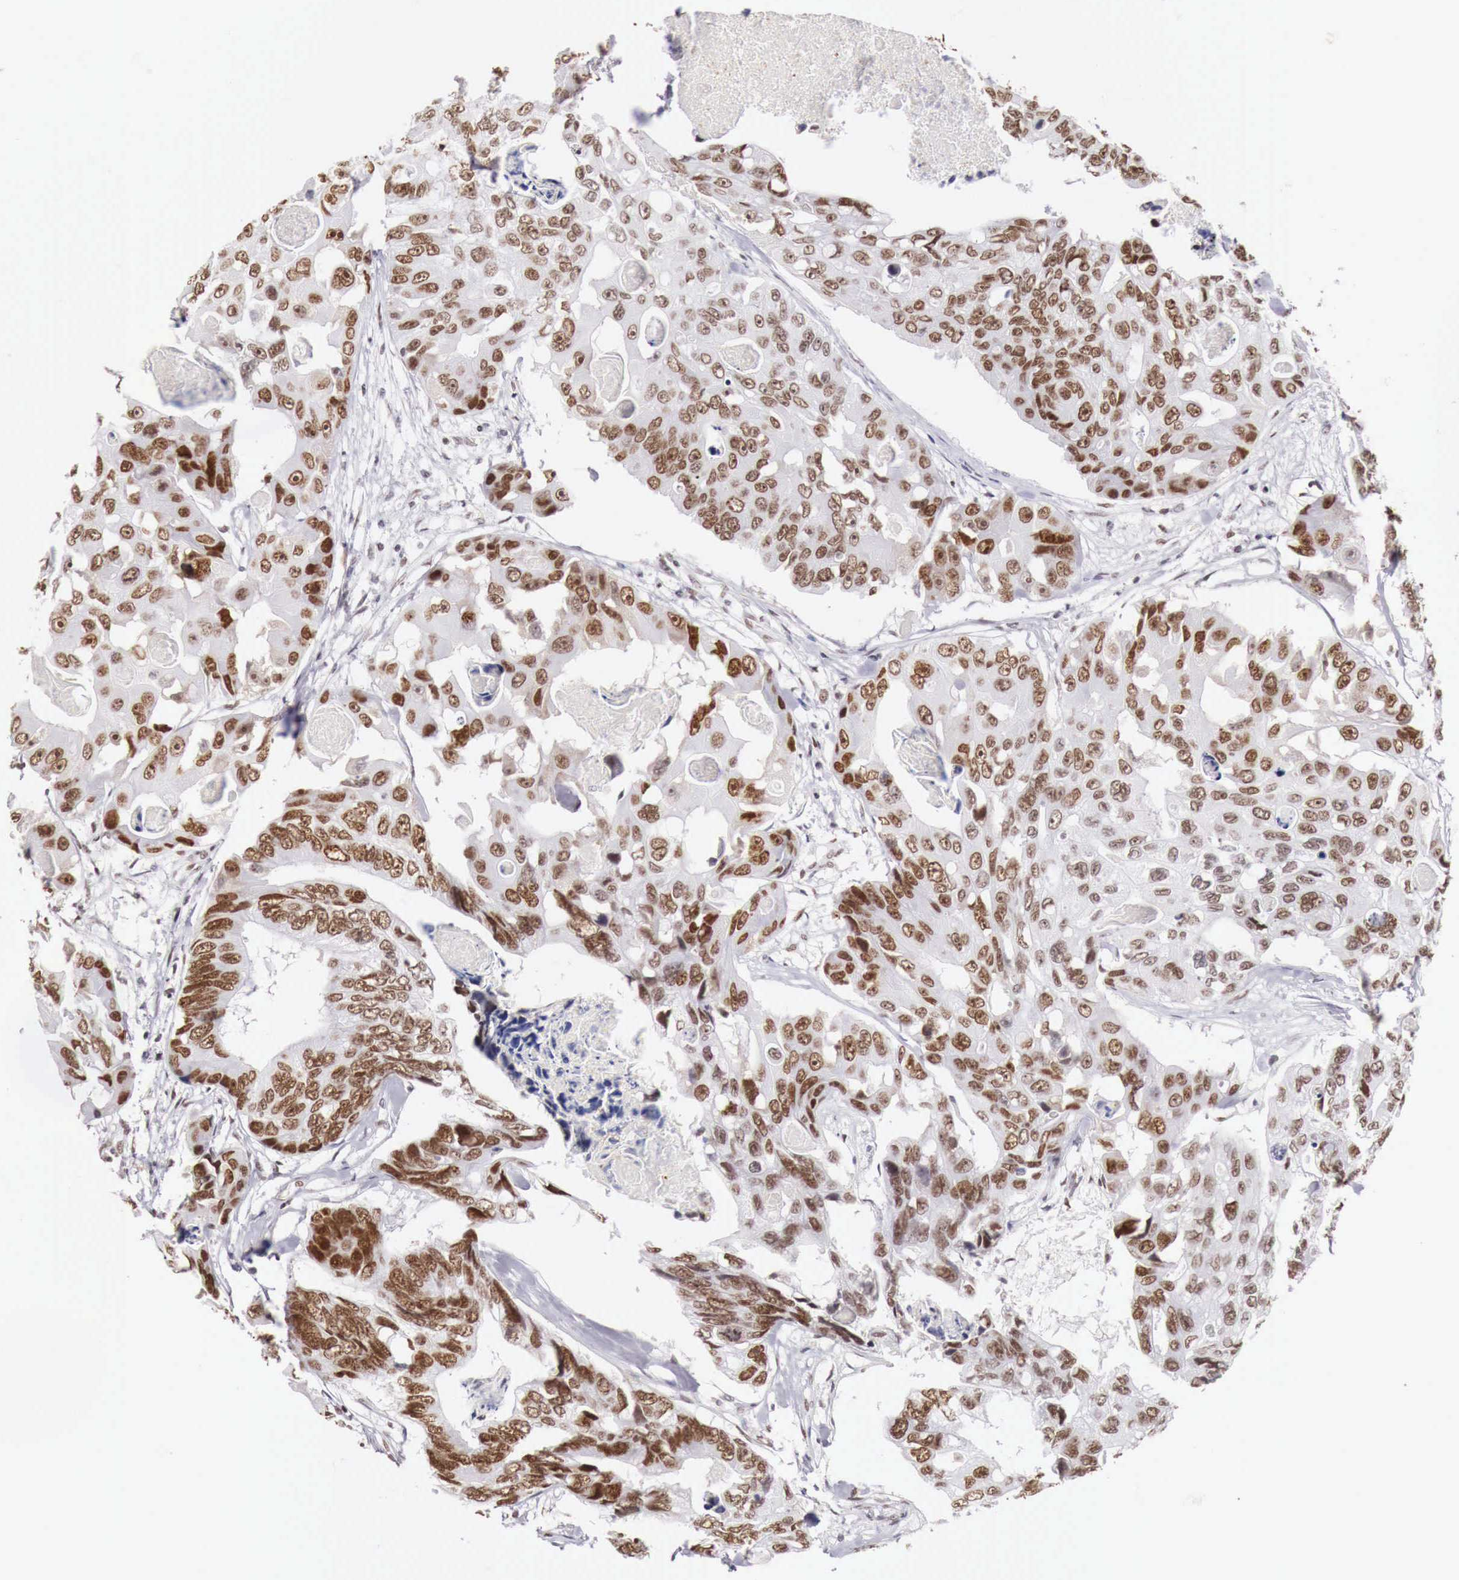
{"staining": {"intensity": "moderate", "quantity": "25%-75%", "location": "nuclear"}, "tissue": "colorectal cancer", "cell_type": "Tumor cells", "image_type": "cancer", "snomed": [{"axis": "morphology", "description": "Adenocarcinoma, NOS"}, {"axis": "topography", "description": "Colon"}], "caption": "Immunohistochemistry of colorectal cancer demonstrates medium levels of moderate nuclear staining in about 25%-75% of tumor cells.", "gene": "PHF14", "patient": {"sex": "female", "age": 86}}